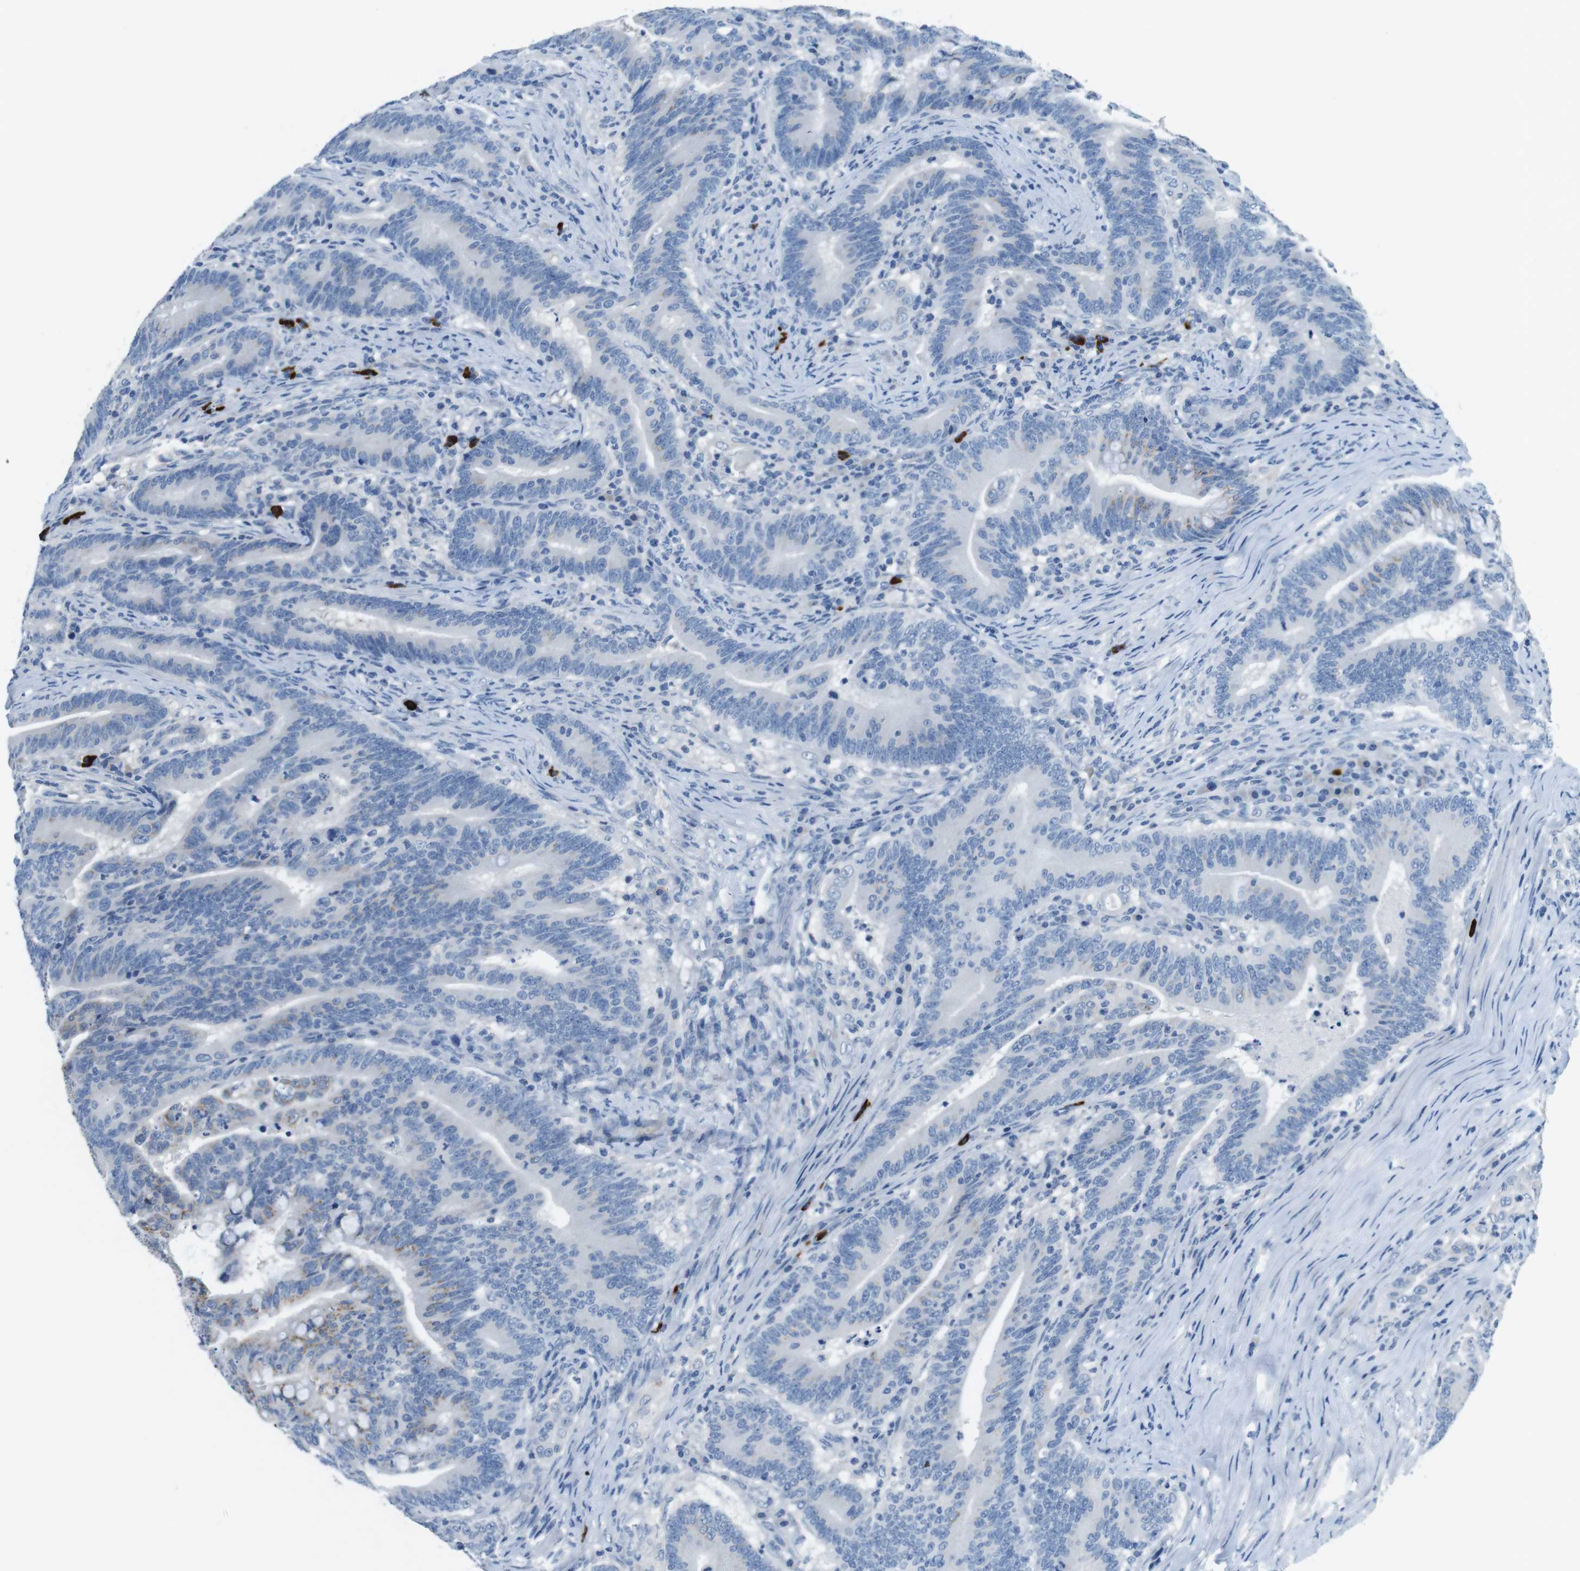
{"staining": {"intensity": "weak", "quantity": "<25%", "location": "cytoplasmic/membranous"}, "tissue": "colorectal cancer", "cell_type": "Tumor cells", "image_type": "cancer", "snomed": [{"axis": "morphology", "description": "Normal tissue, NOS"}, {"axis": "morphology", "description": "Adenocarcinoma, NOS"}, {"axis": "topography", "description": "Colon"}], "caption": "Tumor cells are negative for protein expression in human adenocarcinoma (colorectal). Brightfield microscopy of immunohistochemistry stained with DAB (brown) and hematoxylin (blue), captured at high magnification.", "gene": "SLC35A3", "patient": {"sex": "female", "age": 66}}